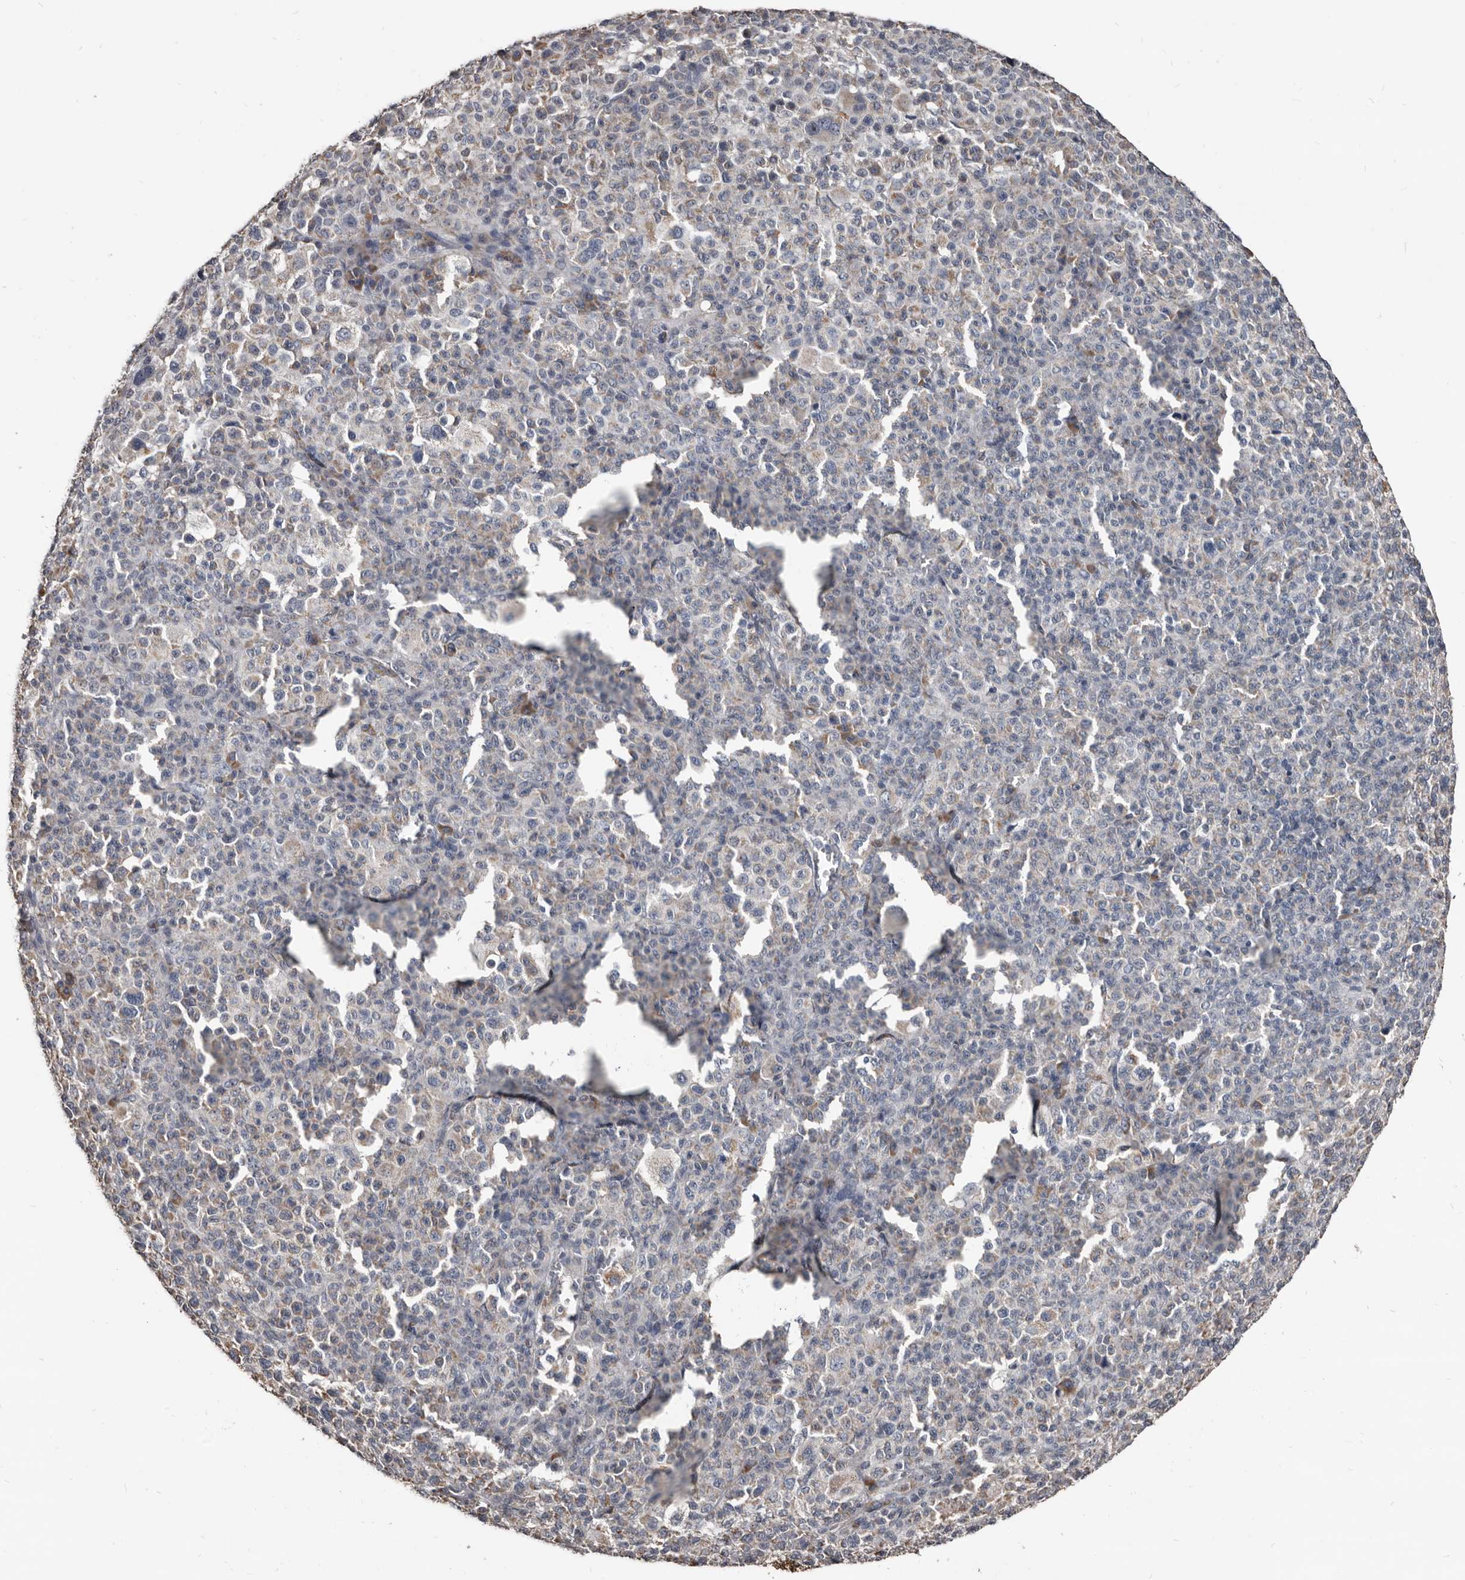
{"staining": {"intensity": "negative", "quantity": "none", "location": "none"}, "tissue": "melanoma", "cell_type": "Tumor cells", "image_type": "cancer", "snomed": [{"axis": "morphology", "description": "Malignant melanoma, Metastatic site"}, {"axis": "topography", "description": "Skin"}], "caption": "DAB immunohistochemical staining of malignant melanoma (metastatic site) reveals no significant expression in tumor cells.", "gene": "GREB1", "patient": {"sex": "female", "age": 74}}